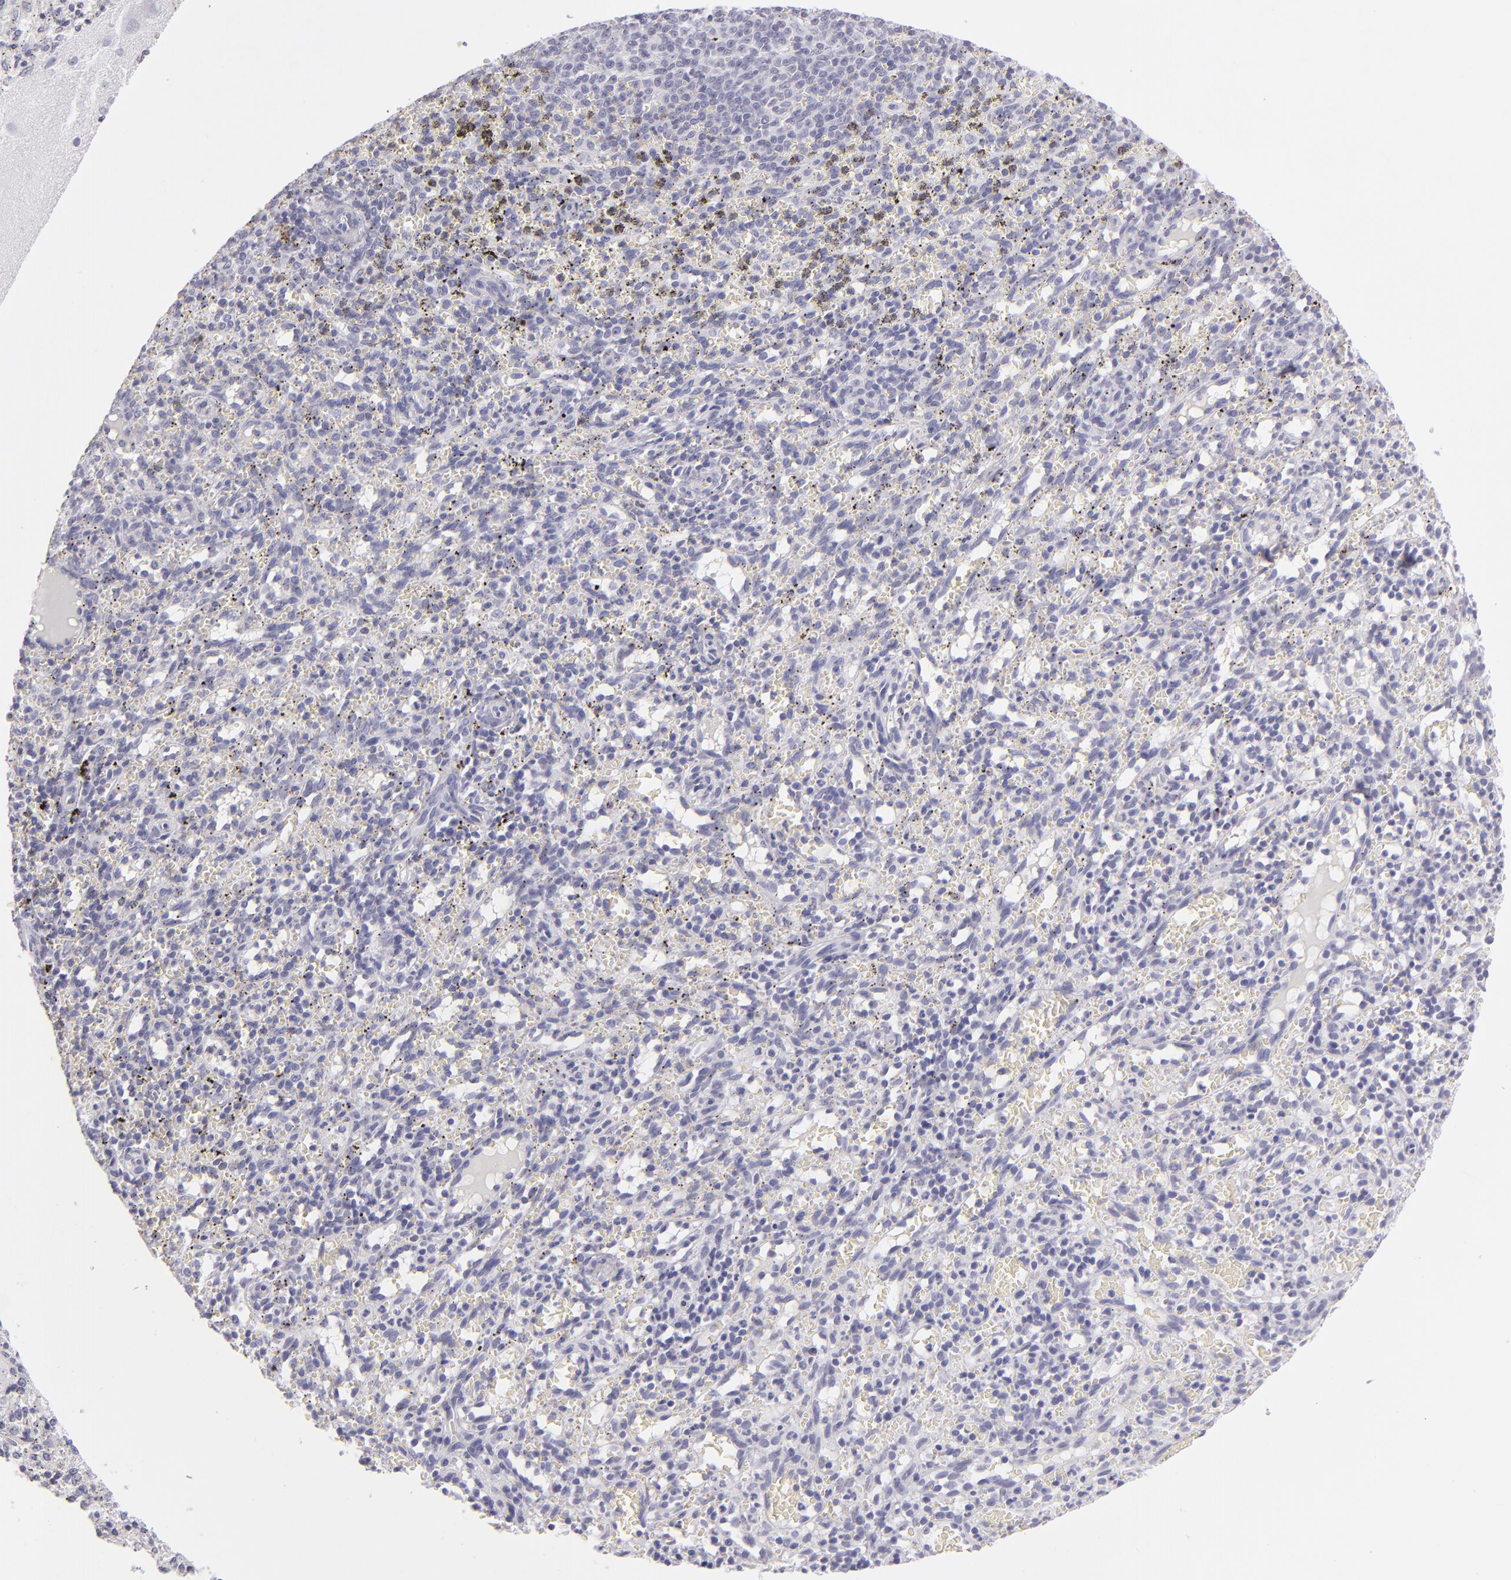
{"staining": {"intensity": "negative", "quantity": "none", "location": "none"}, "tissue": "spleen", "cell_type": "Cells in red pulp", "image_type": "normal", "snomed": [{"axis": "morphology", "description": "Normal tissue, NOS"}, {"axis": "topography", "description": "Spleen"}], "caption": "This image is of normal spleen stained with immunohistochemistry to label a protein in brown with the nuclei are counter-stained blue. There is no staining in cells in red pulp.", "gene": "VIL1", "patient": {"sex": "female", "age": 10}}